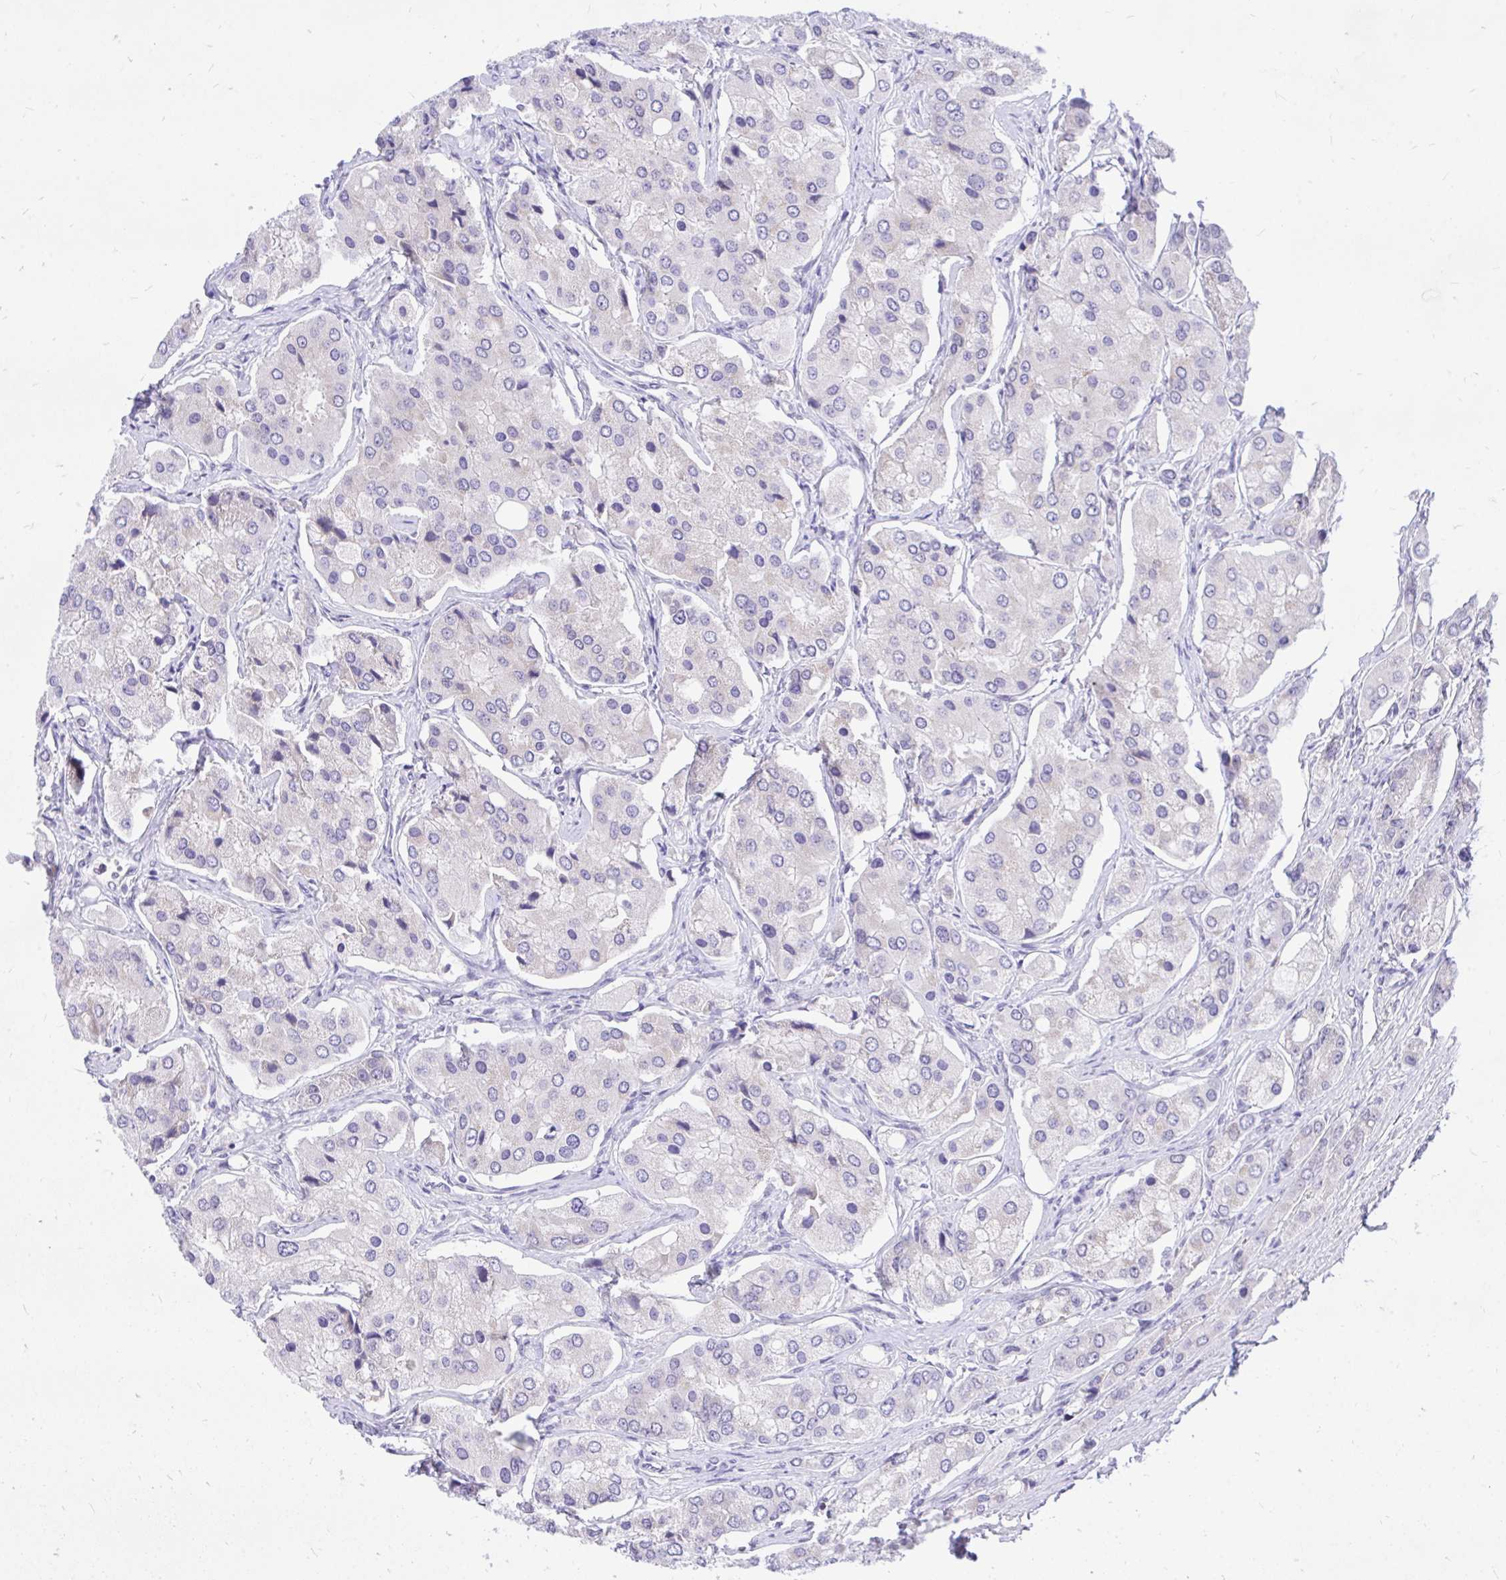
{"staining": {"intensity": "negative", "quantity": "none", "location": "none"}, "tissue": "prostate cancer", "cell_type": "Tumor cells", "image_type": "cancer", "snomed": [{"axis": "morphology", "description": "Adenocarcinoma, Low grade"}, {"axis": "topography", "description": "Prostate"}], "caption": "Low-grade adenocarcinoma (prostate) was stained to show a protein in brown. There is no significant positivity in tumor cells.", "gene": "CXCL8", "patient": {"sex": "male", "age": 69}}